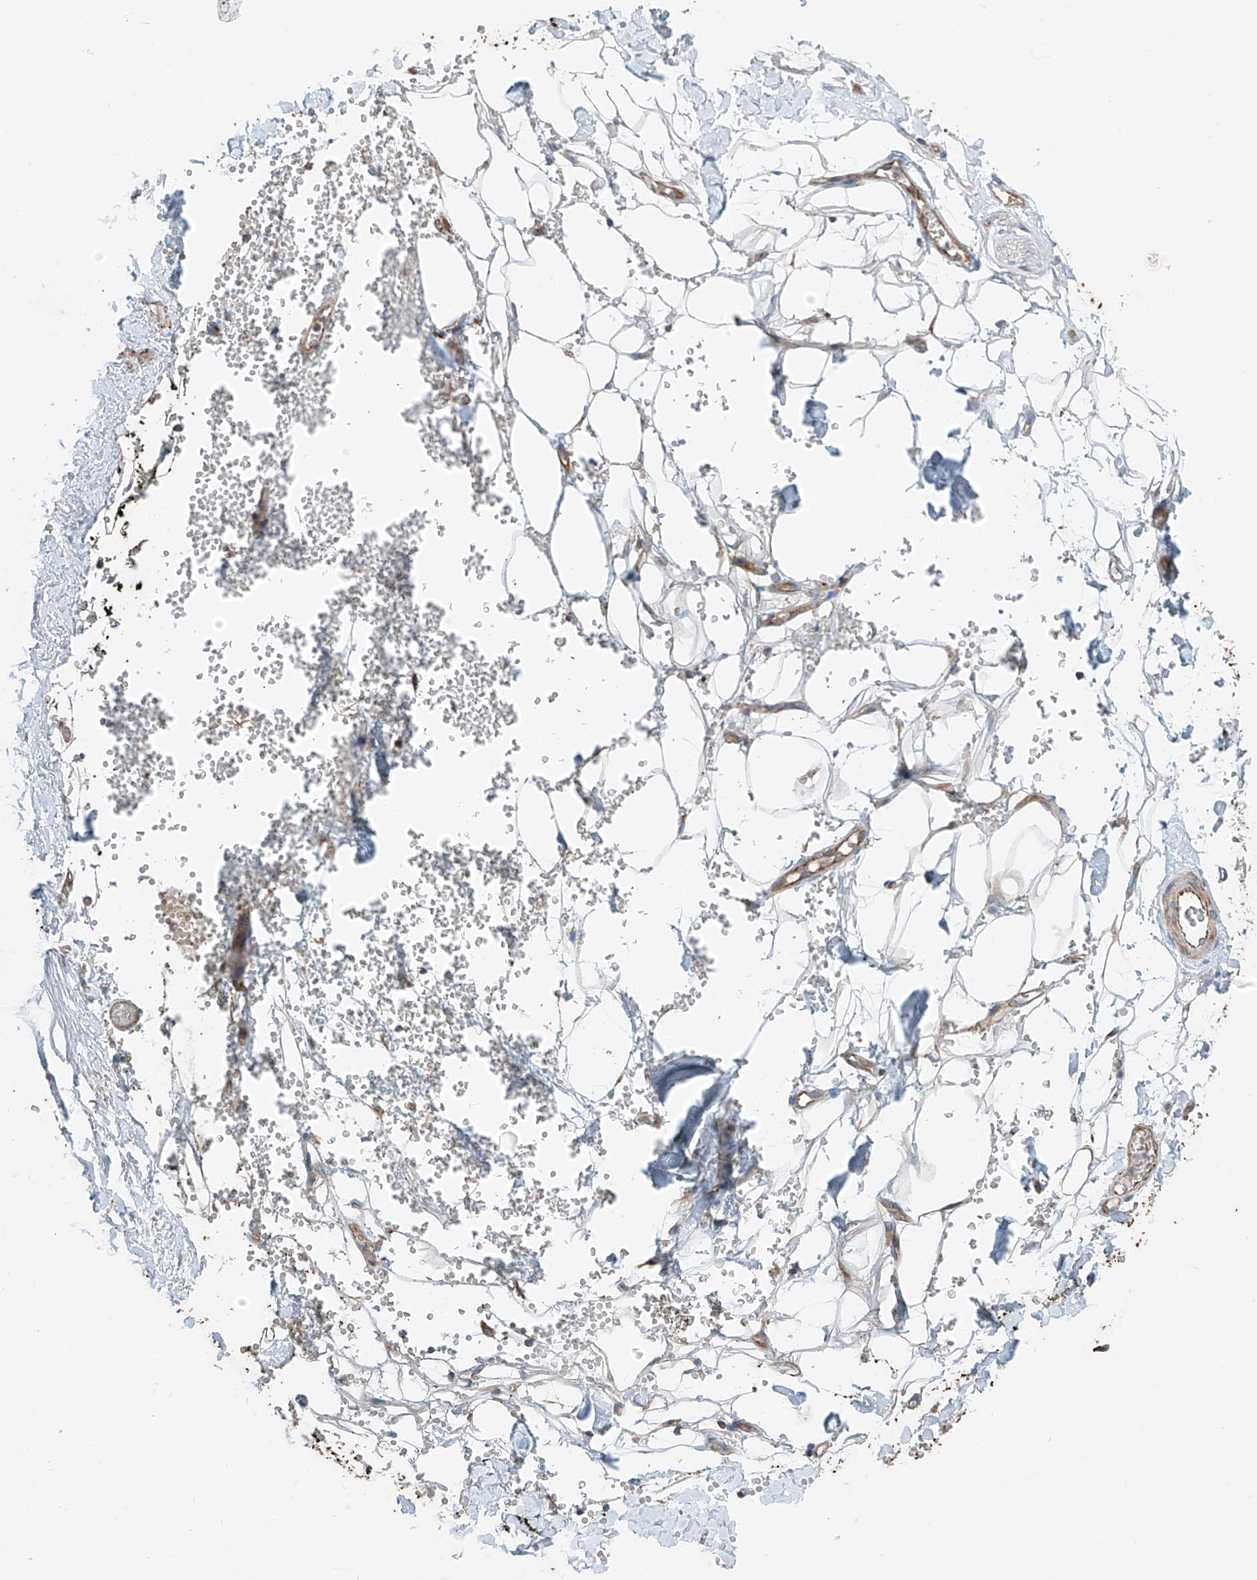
{"staining": {"intensity": "weak", "quantity": ">75%", "location": "cytoplasmic/membranous"}, "tissue": "adipose tissue", "cell_type": "Adipocytes", "image_type": "normal", "snomed": [{"axis": "morphology", "description": "Normal tissue, NOS"}, {"axis": "morphology", "description": "Adenocarcinoma, NOS"}, {"axis": "topography", "description": "Pancreas"}, {"axis": "topography", "description": "Peripheral nerve tissue"}], "caption": "Protein staining of unremarkable adipose tissue exhibits weak cytoplasmic/membranous staining in approximately >75% of adipocytes.", "gene": "SLC1A5", "patient": {"sex": "male", "age": 59}}